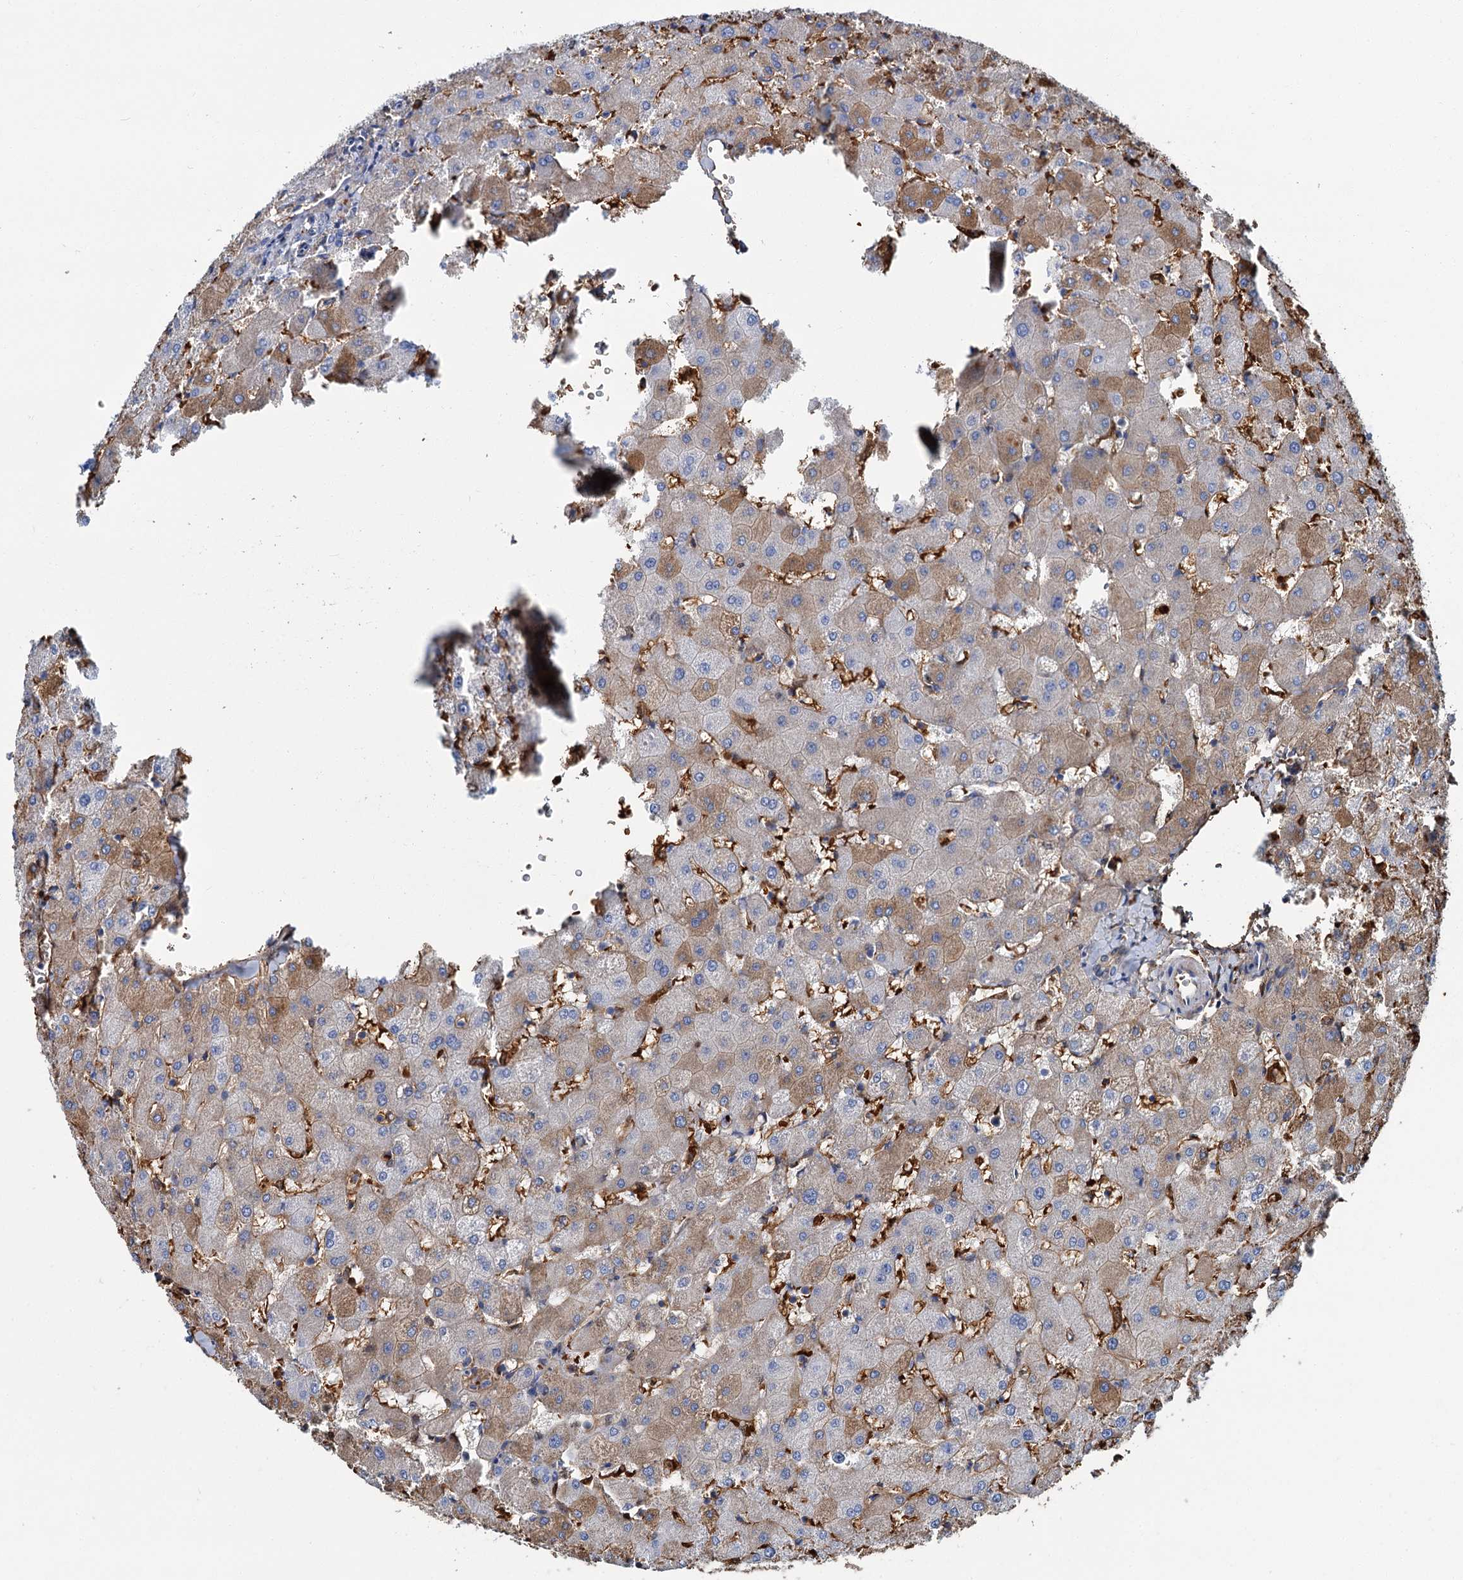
{"staining": {"intensity": "negative", "quantity": "none", "location": "none"}, "tissue": "liver", "cell_type": "Cholangiocytes", "image_type": "normal", "snomed": [{"axis": "morphology", "description": "Normal tissue, NOS"}, {"axis": "topography", "description": "Liver"}], "caption": "Liver stained for a protein using immunohistochemistry demonstrates no expression cholangiocytes.", "gene": "ATG2A", "patient": {"sex": "female", "age": 63}}